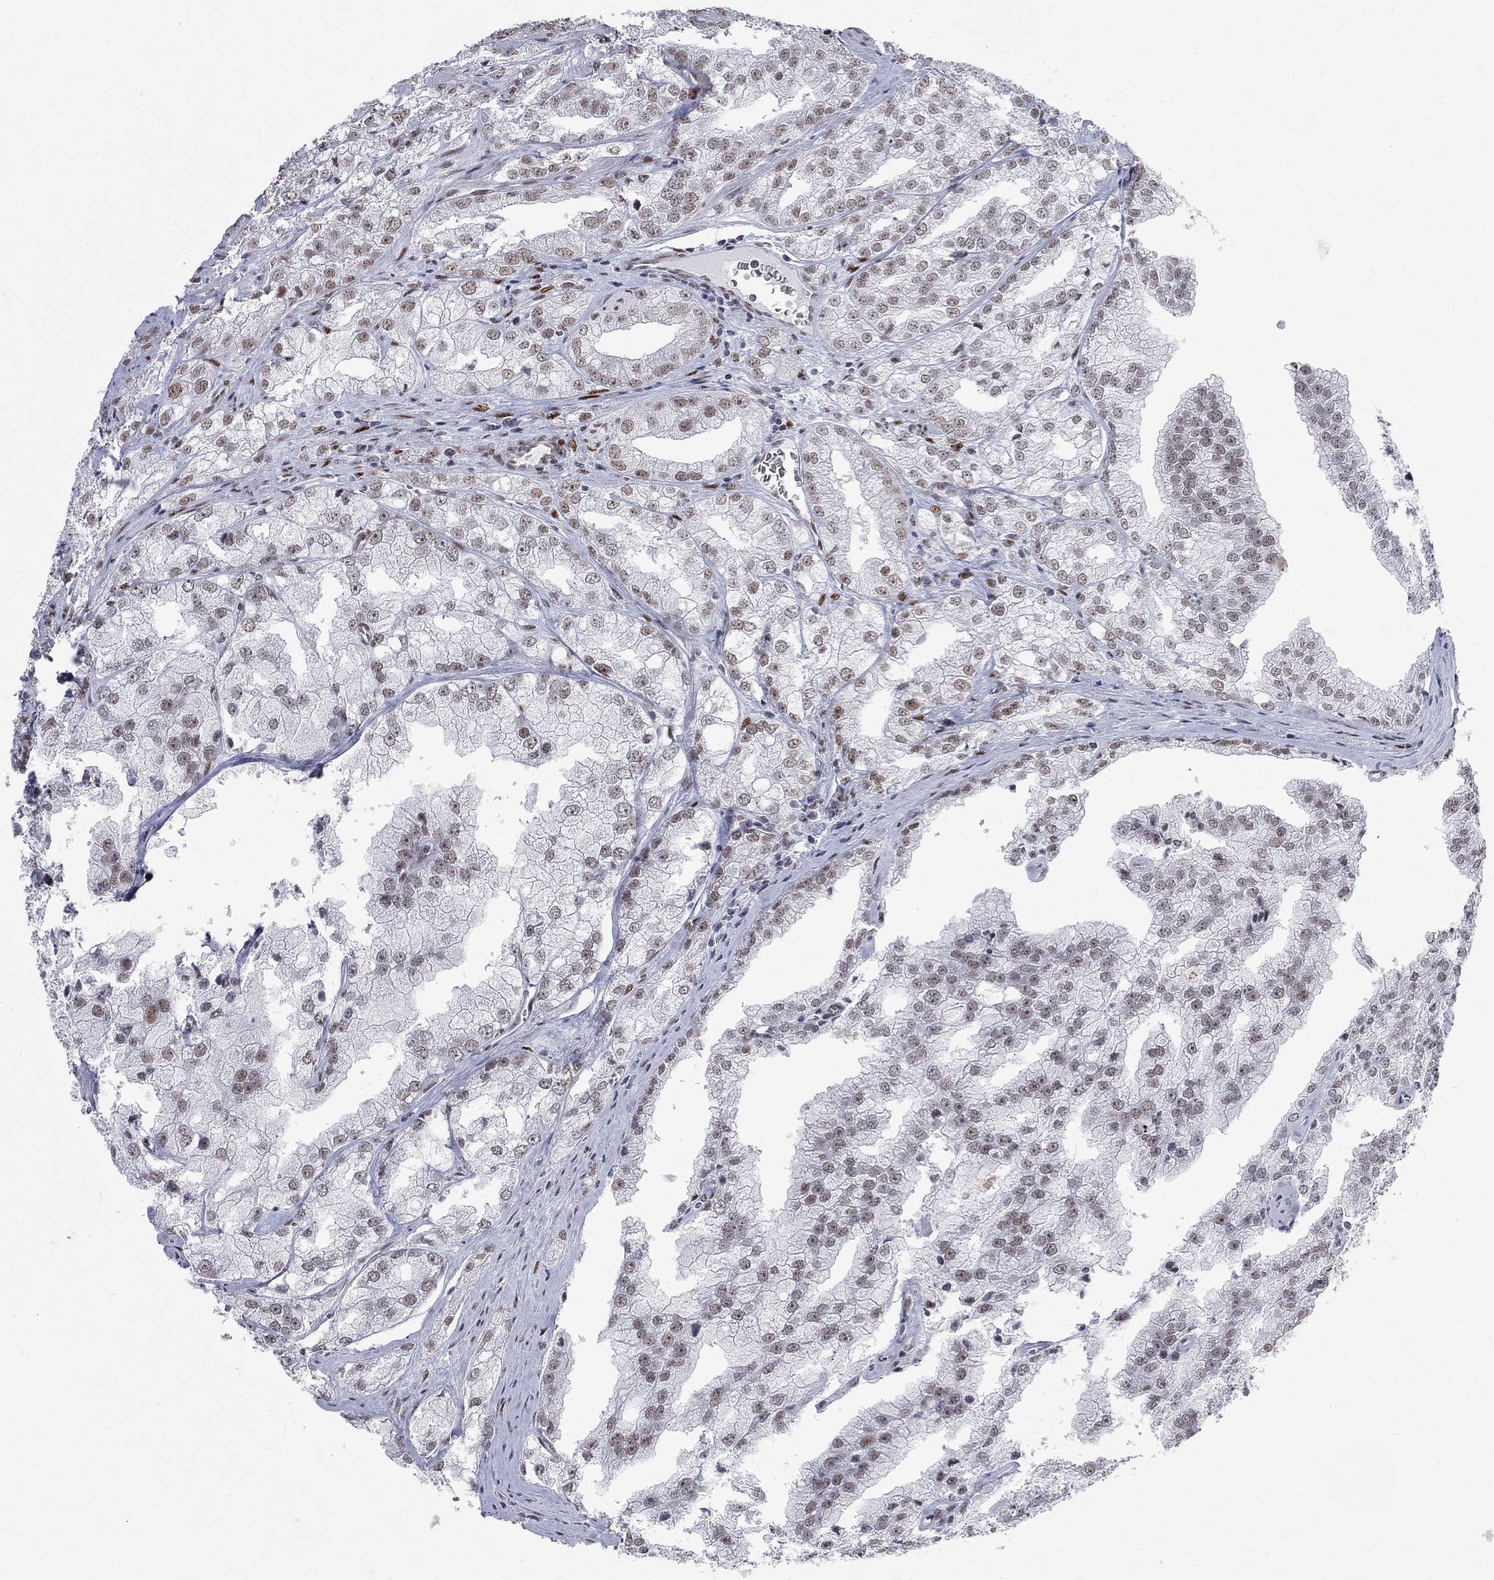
{"staining": {"intensity": "weak", "quantity": ">75%", "location": "nuclear"}, "tissue": "prostate cancer", "cell_type": "Tumor cells", "image_type": "cancer", "snomed": [{"axis": "morphology", "description": "Adenocarcinoma, NOS"}, {"axis": "topography", "description": "Prostate"}], "caption": "Protein analysis of adenocarcinoma (prostate) tissue displays weak nuclear positivity in approximately >75% of tumor cells. The staining was performed using DAB to visualize the protein expression in brown, while the nuclei were stained in blue with hematoxylin (Magnification: 20x).", "gene": "ZBTB47", "patient": {"sex": "male", "age": 70}}